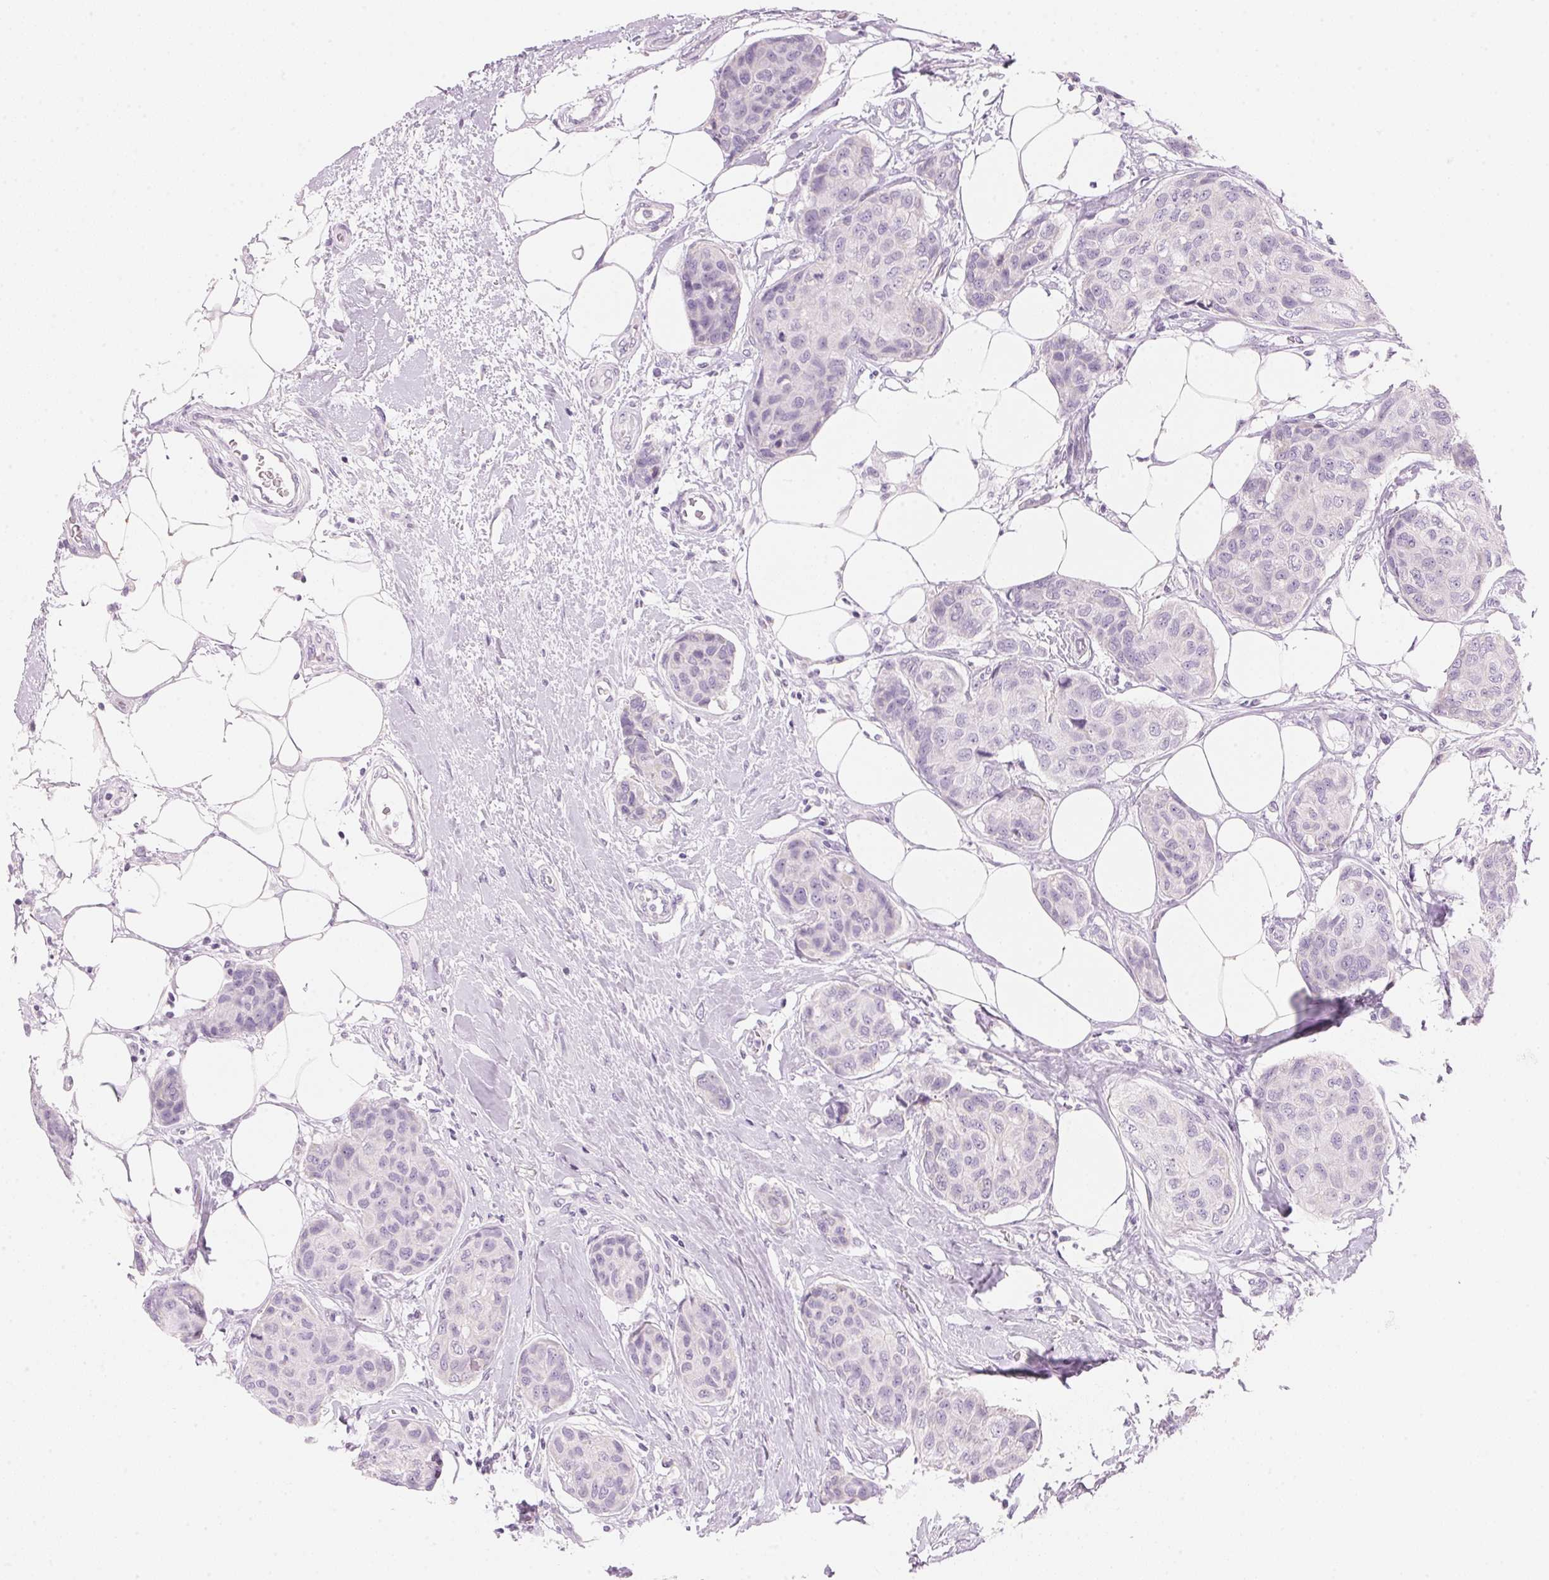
{"staining": {"intensity": "negative", "quantity": "none", "location": "none"}, "tissue": "breast cancer", "cell_type": "Tumor cells", "image_type": "cancer", "snomed": [{"axis": "morphology", "description": "Duct carcinoma"}, {"axis": "topography", "description": "Breast"}], "caption": "Breast cancer was stained to show a protein in brown. There is no significant positivity in tumor cells.", "gene": "HOXB13", "patient": {"sex": "female", "age": 80}}